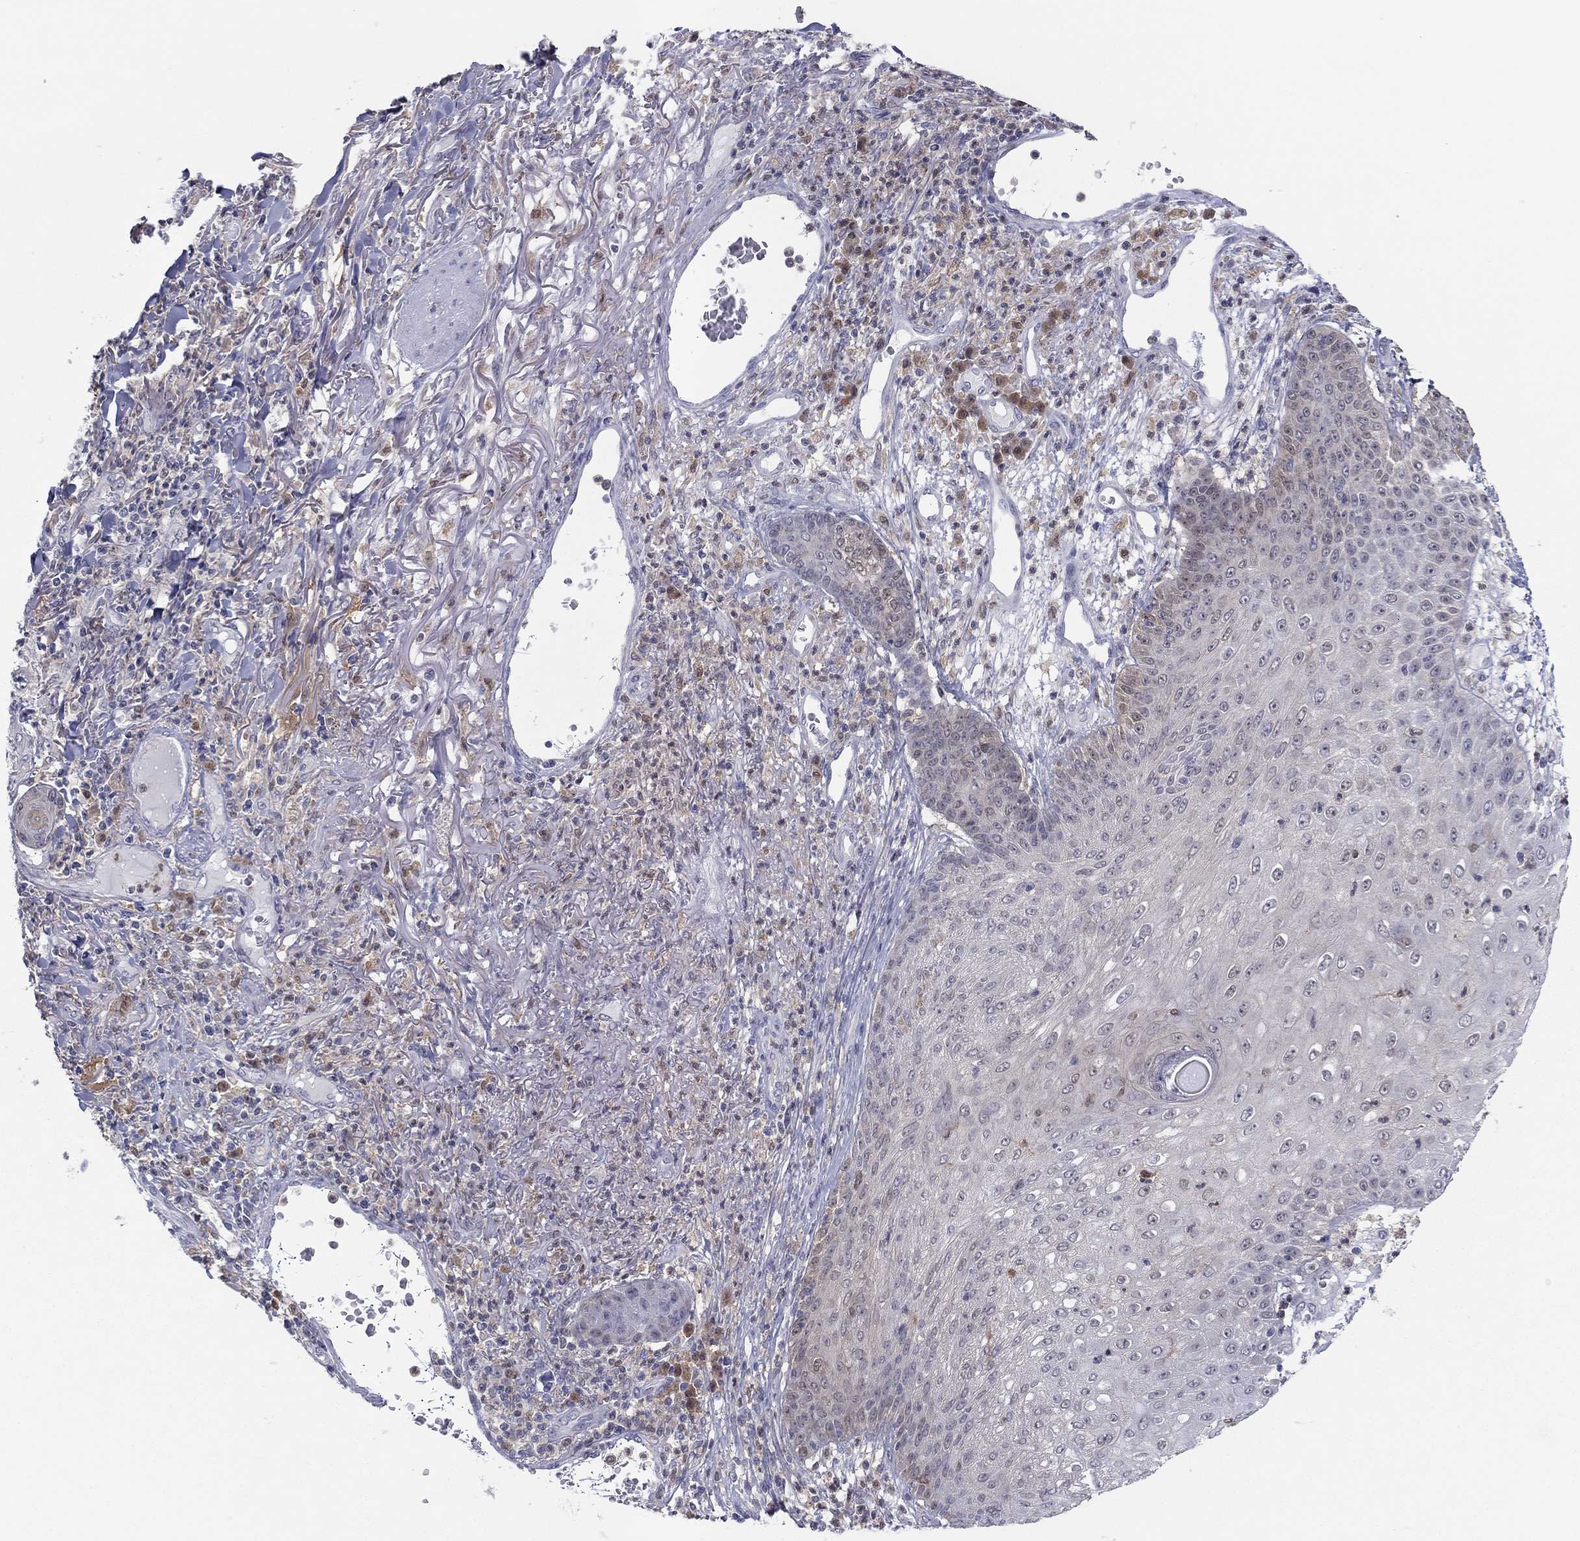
{"staining": {"intensity": "negative", "quantity": "none", "location": "none"}, "tissue": "skin cancer", "cell_type": "Tumor cells", "image_type": "cancer", "snomed": [{"axis": "morphology", "description": "Squamous cell carcinoma, NOS"}, {"axis": "topography", "description": "Skin"}], "caption": "Protein analysis of skin cancer (squamous cell carcinoma) exhibits no significant expression in tumor cells.", "gene": "PDXK", "patient": {"sex": "male", "age": 82}}